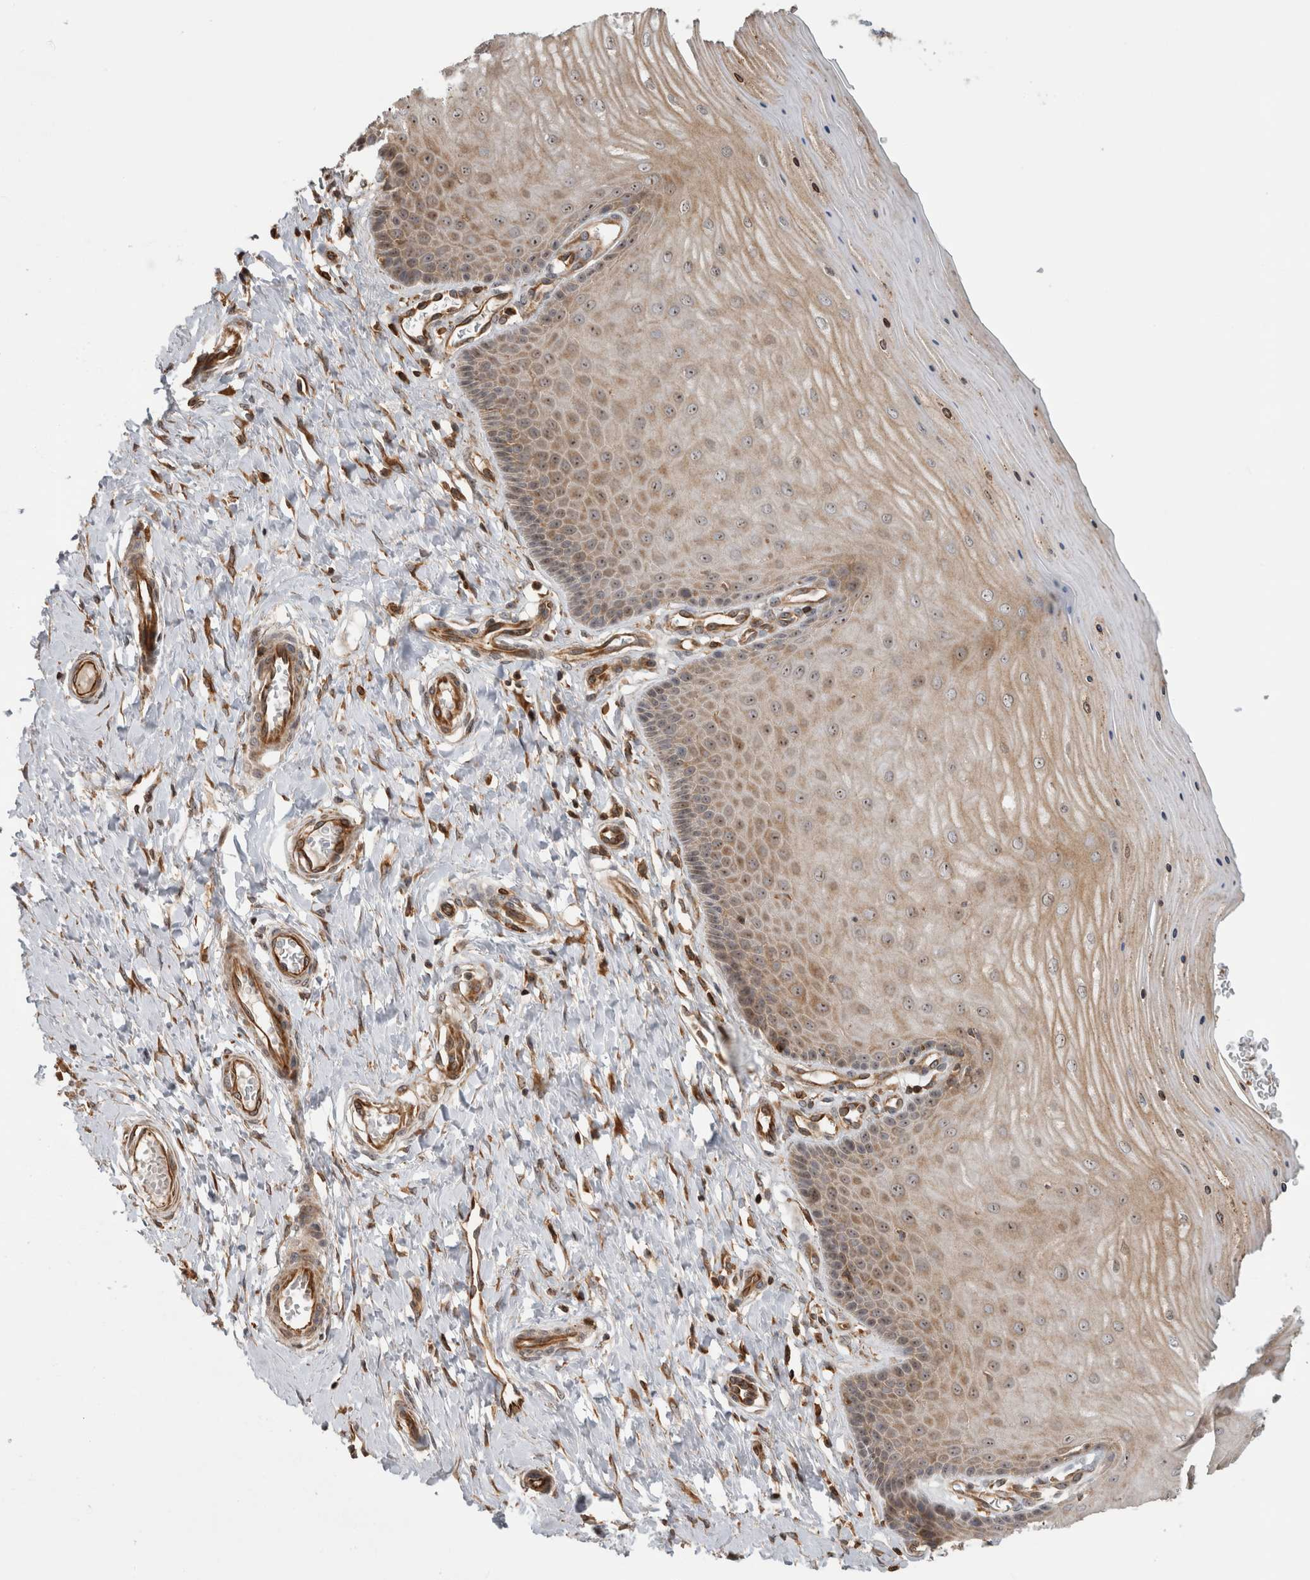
{"staining": {"intensity": "moderate", "quantity": ">75%", "location": "cytoplasmic/membranous,nuclear"}, "tissue": "cervix", "cell_type": "Glandular cells", "image_type": "normal", "snomed": [{"axis": "morphology", "description": "Normal tissue, NOS"}, {"axis": "topography", "description": "Cervix"}], "caption": "A medium amount of moderate cytoplasmic/membranous,nuclear staining is identified in approximately >75% of glandular cells in normal cervix. (DAB IHC with brightfield microscopy, high magnification).", "gene": "WASF2", "patient": {"sex": "female", "age": 55}}